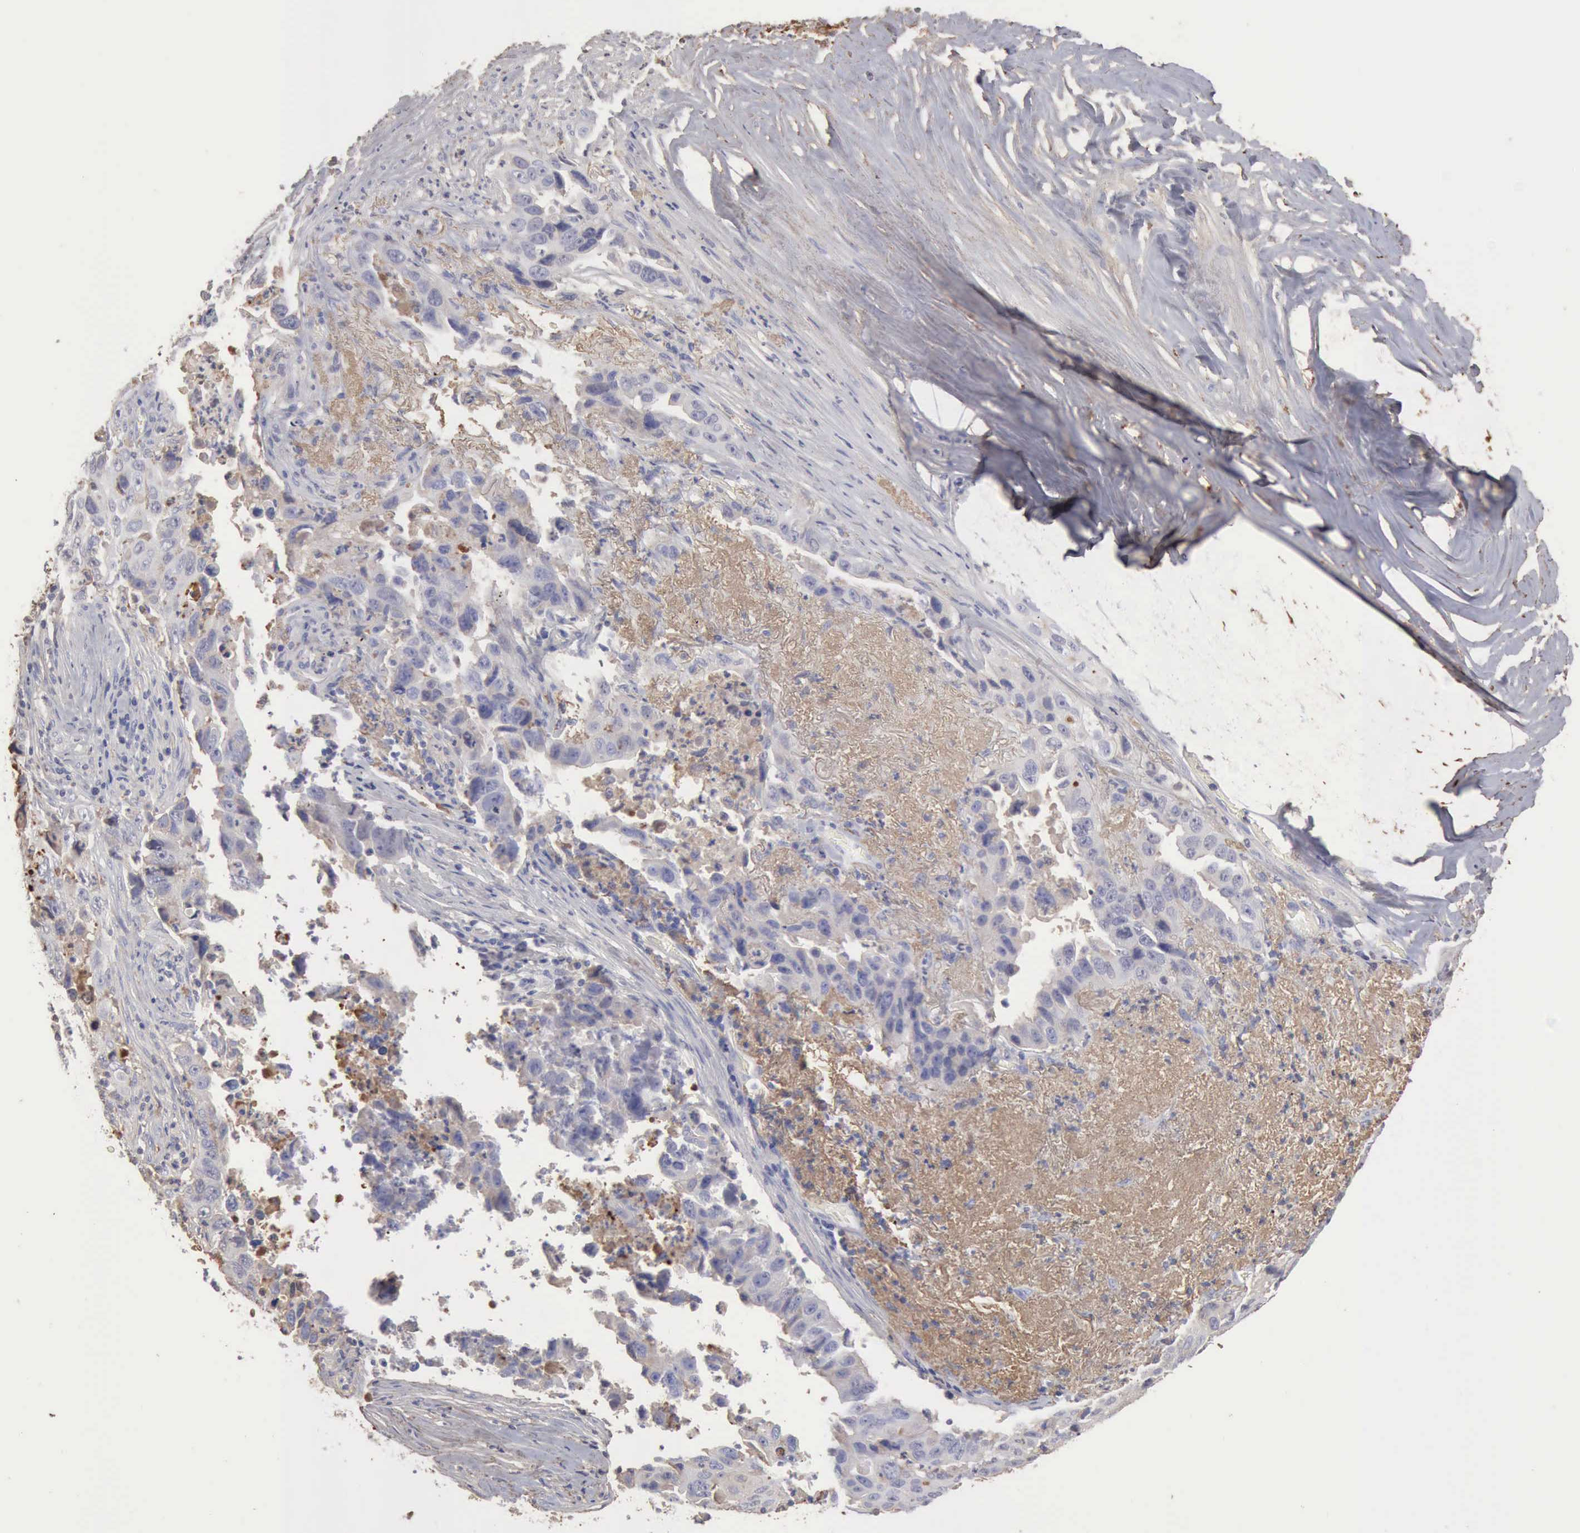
{"staining": {"intensity": "negative", "quantity": "none", "location": "none"}, "tissue": "lung cancer", "cell_type": "Tumor cells", "image_type": "cancer", "snomed": [{"axis": "morphology", "description": "Squamous cell carcinoma, NOS"}, {"axis": "topography", "description": "Lung"}], "caption": "Immunohistochemical staining of lung squamous cell carcinoma exhibits no significant positivity in tumor cells. (Stains: DAB immunohistochemistry (IHC) with hematoxylin counter stain, Microscopy: brightfield microscopy at high magnification).", "gene": "SERPINA1", "patient": {"sex": "male", "age": 64}}